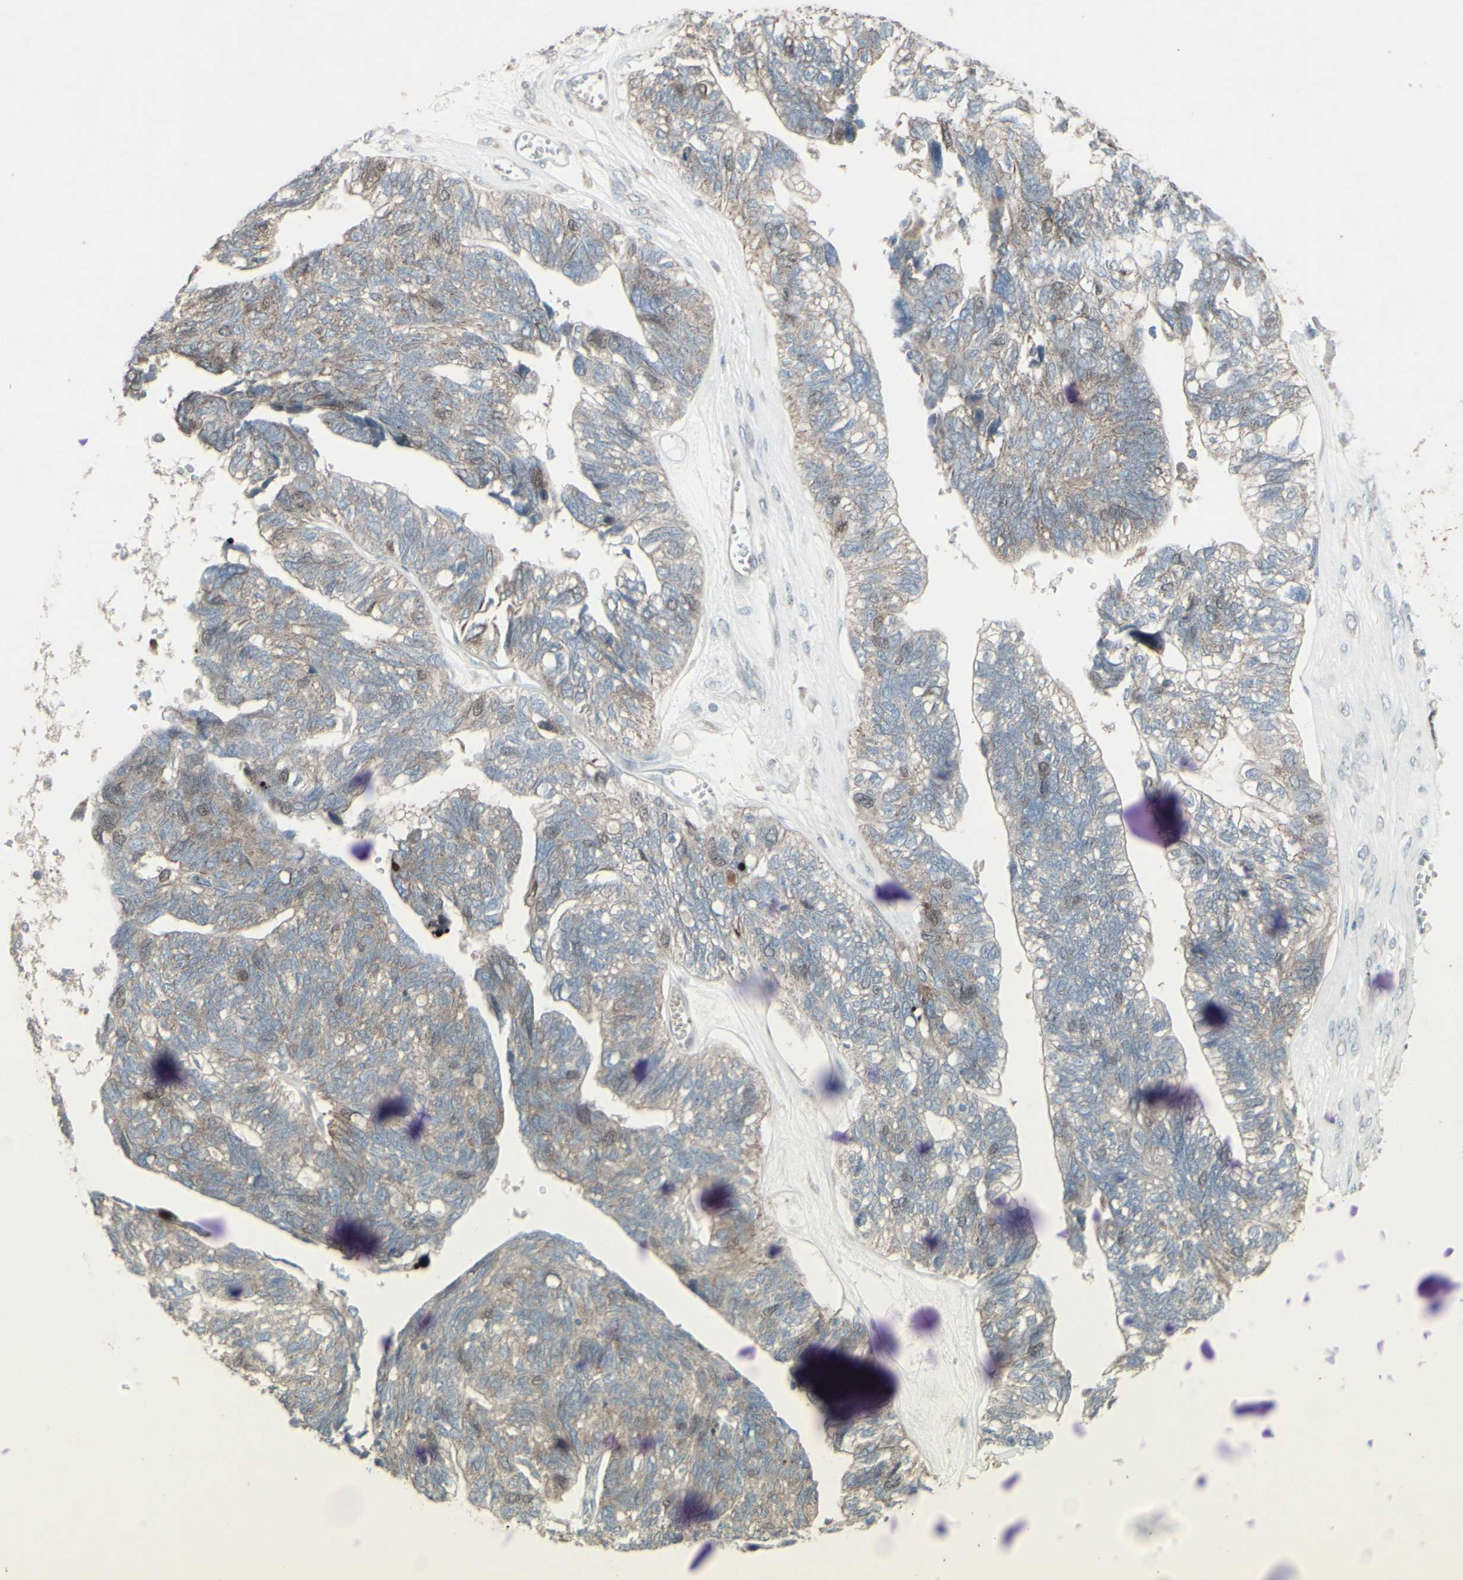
{"staining": {"intensity": "weak", "quantity": ">75%", "location": "cytoplasmic/membranous,nuclear"}, "tissue": "ovarian cancer", "cell_type": "Tumor cells", "image_type": "cancer", "snomed": [{"axis": "morphology", "description": "Cystadenocarcinoma, serous, NOS"}, {"axis": "topography", "description": "Ovary"}], "caption": "Ovarian serous cystadenocarcinoma tissue reveals weak cytoplasmic/membranous and nuclear positivity in approximately >75% of tumor cells", "gene": "GMNN", "patient": {"sex": "female", "age": 79}}